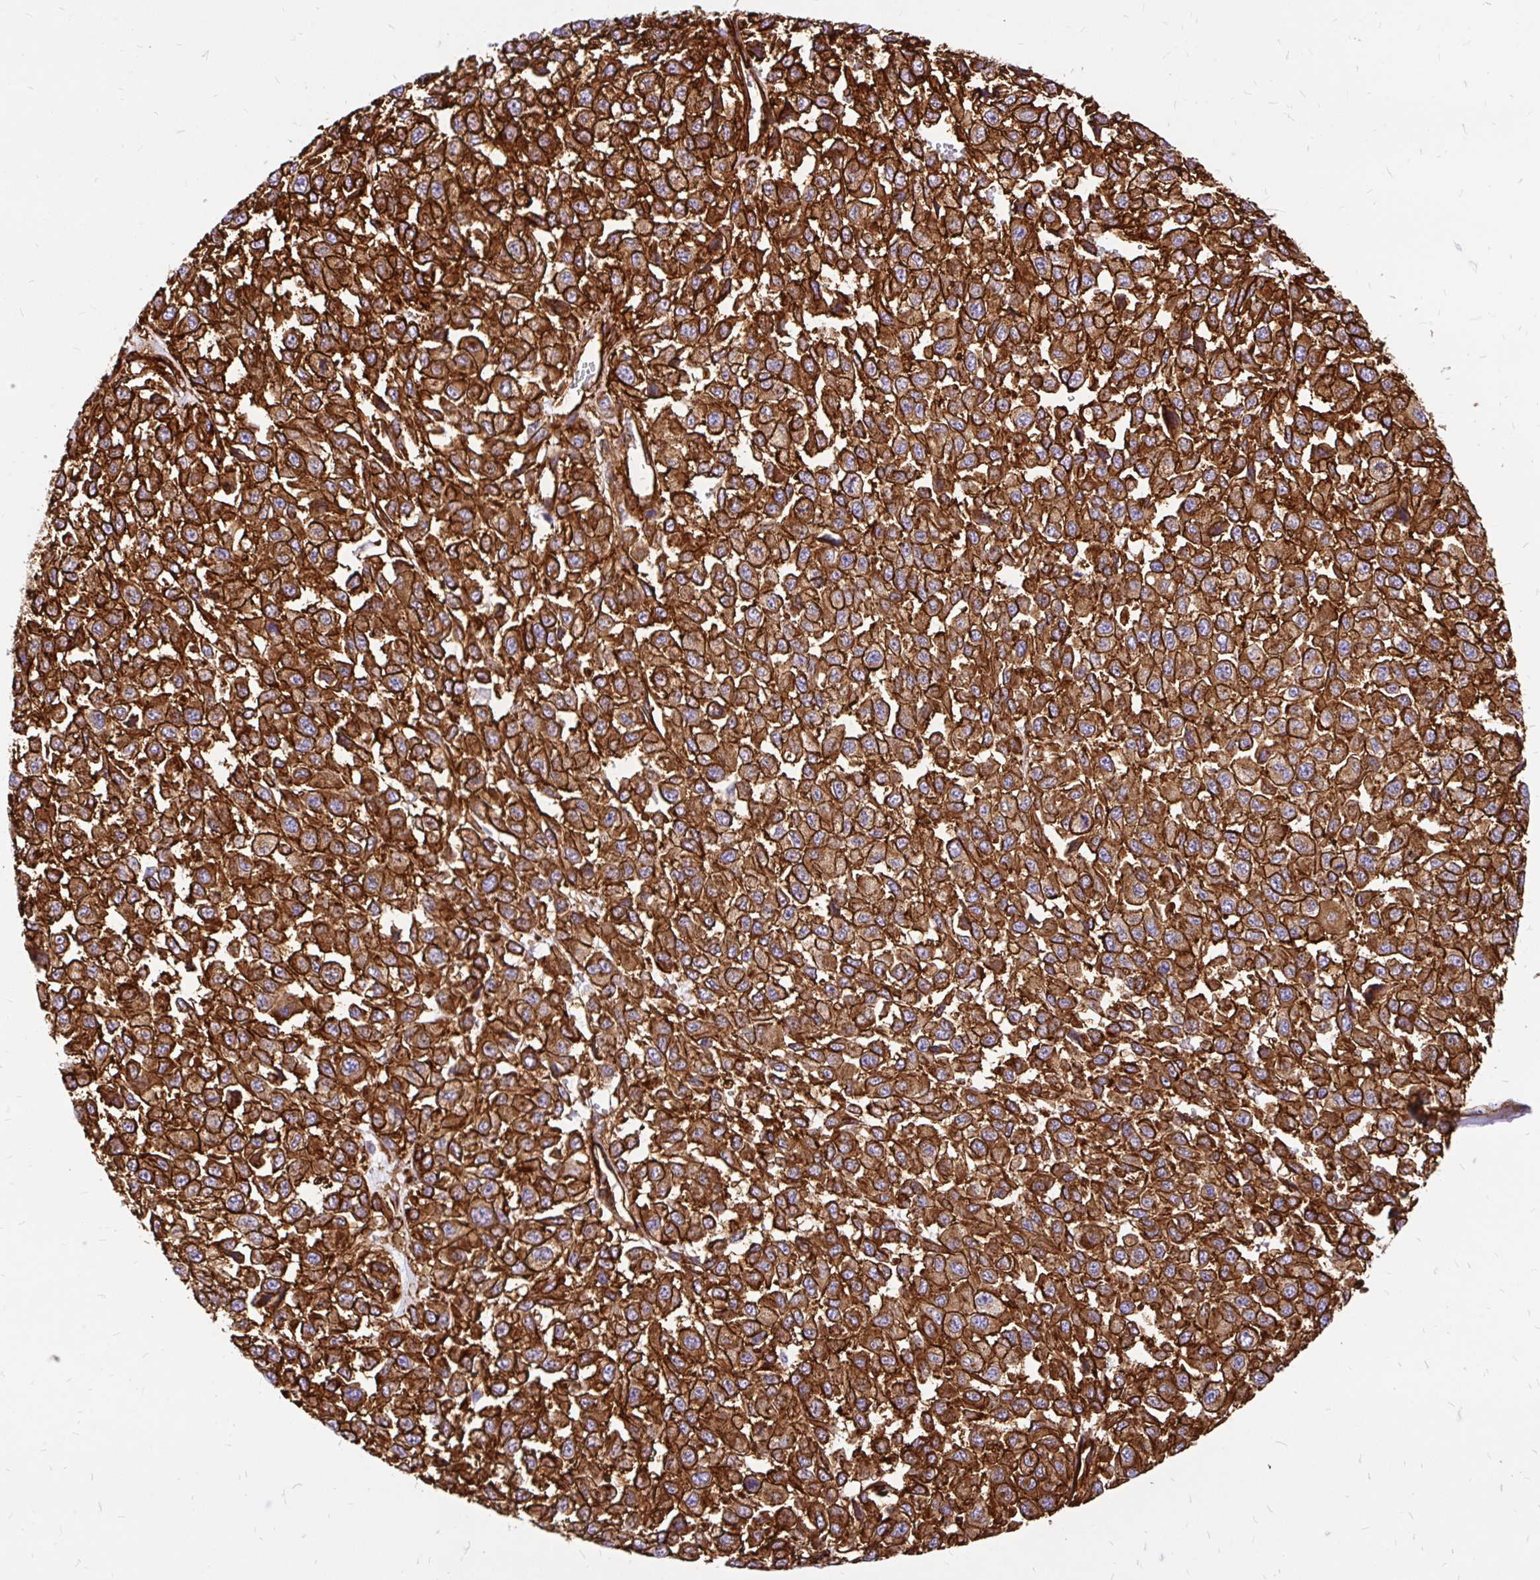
{"staining": {"intensity": "strong", "quantity": ">75%", "location": "cytoplasmic/membranous"}, "tissue": "melanoma", "cell_type": "Tumor cells", "image_type": "cancer", "snomed": [{"axis": "morphology", "description": "Malignant melanoma, NOS"}, {"axis": "topography", "description": "Skin"}], "caption": "Malignant melanoma stained for a protein demonstrates strong cytoplasmic/membranous positivity in tumor cells.", "gene": "MAP1LC3B", "patient": {"sex": "male", "age": 62}}